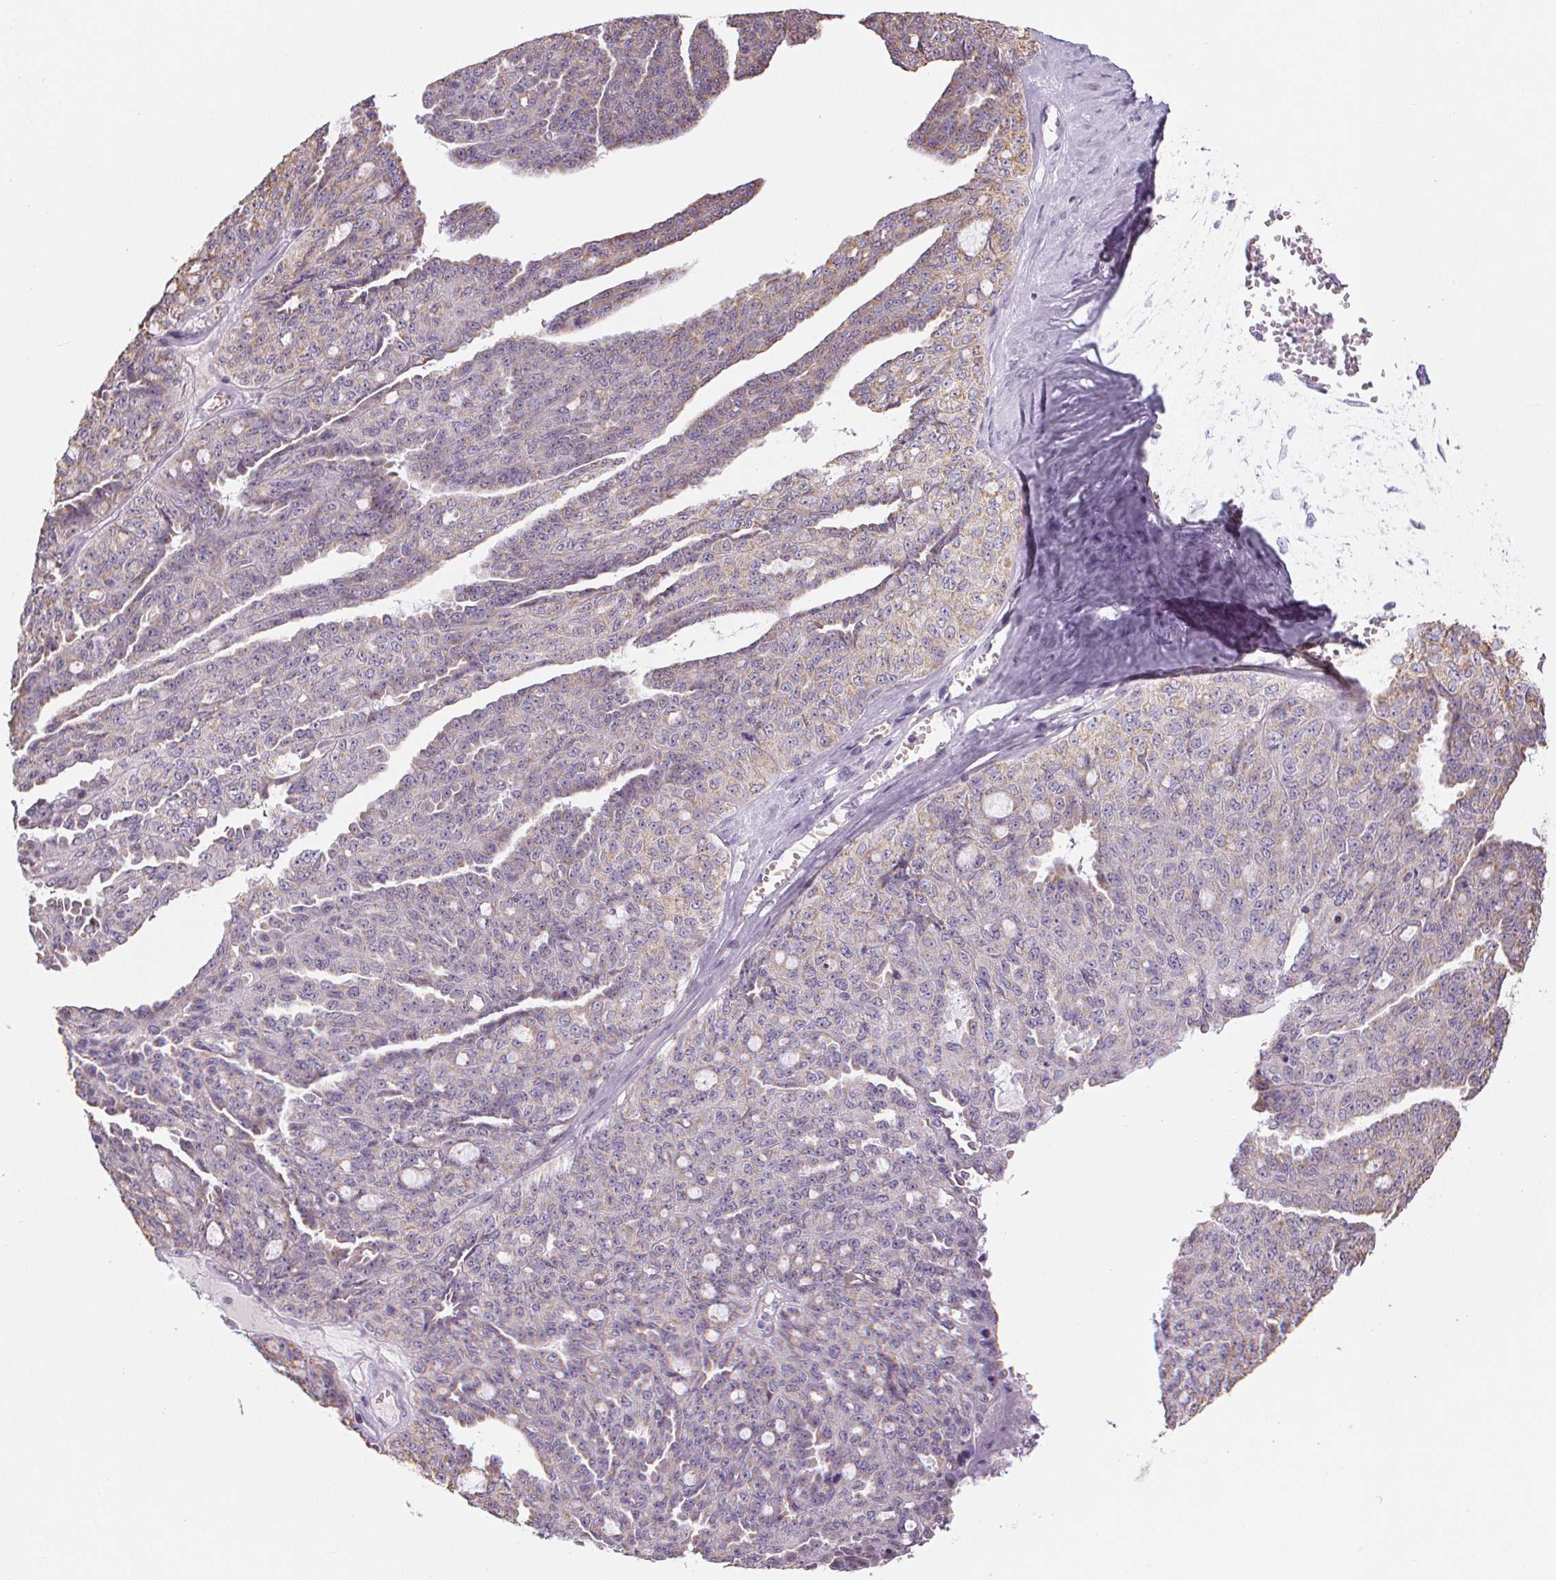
{"staining": {"intensity": "weak", "quantity": "<25%", "location": "cytoplasmic/membranous"}, "tissue": "ovarian cancer", "cell_type": "Tumor cells", "image_type": "cancer", "snomed": [{"axis": "morphology", "description": "Cystadenocarcinoma, serous, NOS"}, {"axis": "topography", "description": "Ovary"}], "caption": "This is a image of immunohistochemistry staining of ovarian cancer, which shows no expression in tumor cells. Brightfield microscopy of immunohistochemistry stained with DAB (brown) and hematoxylin (blue), captured at high magnification.", "gene": "SMYD1", "patient": {"sex": "female", "age": 71}}